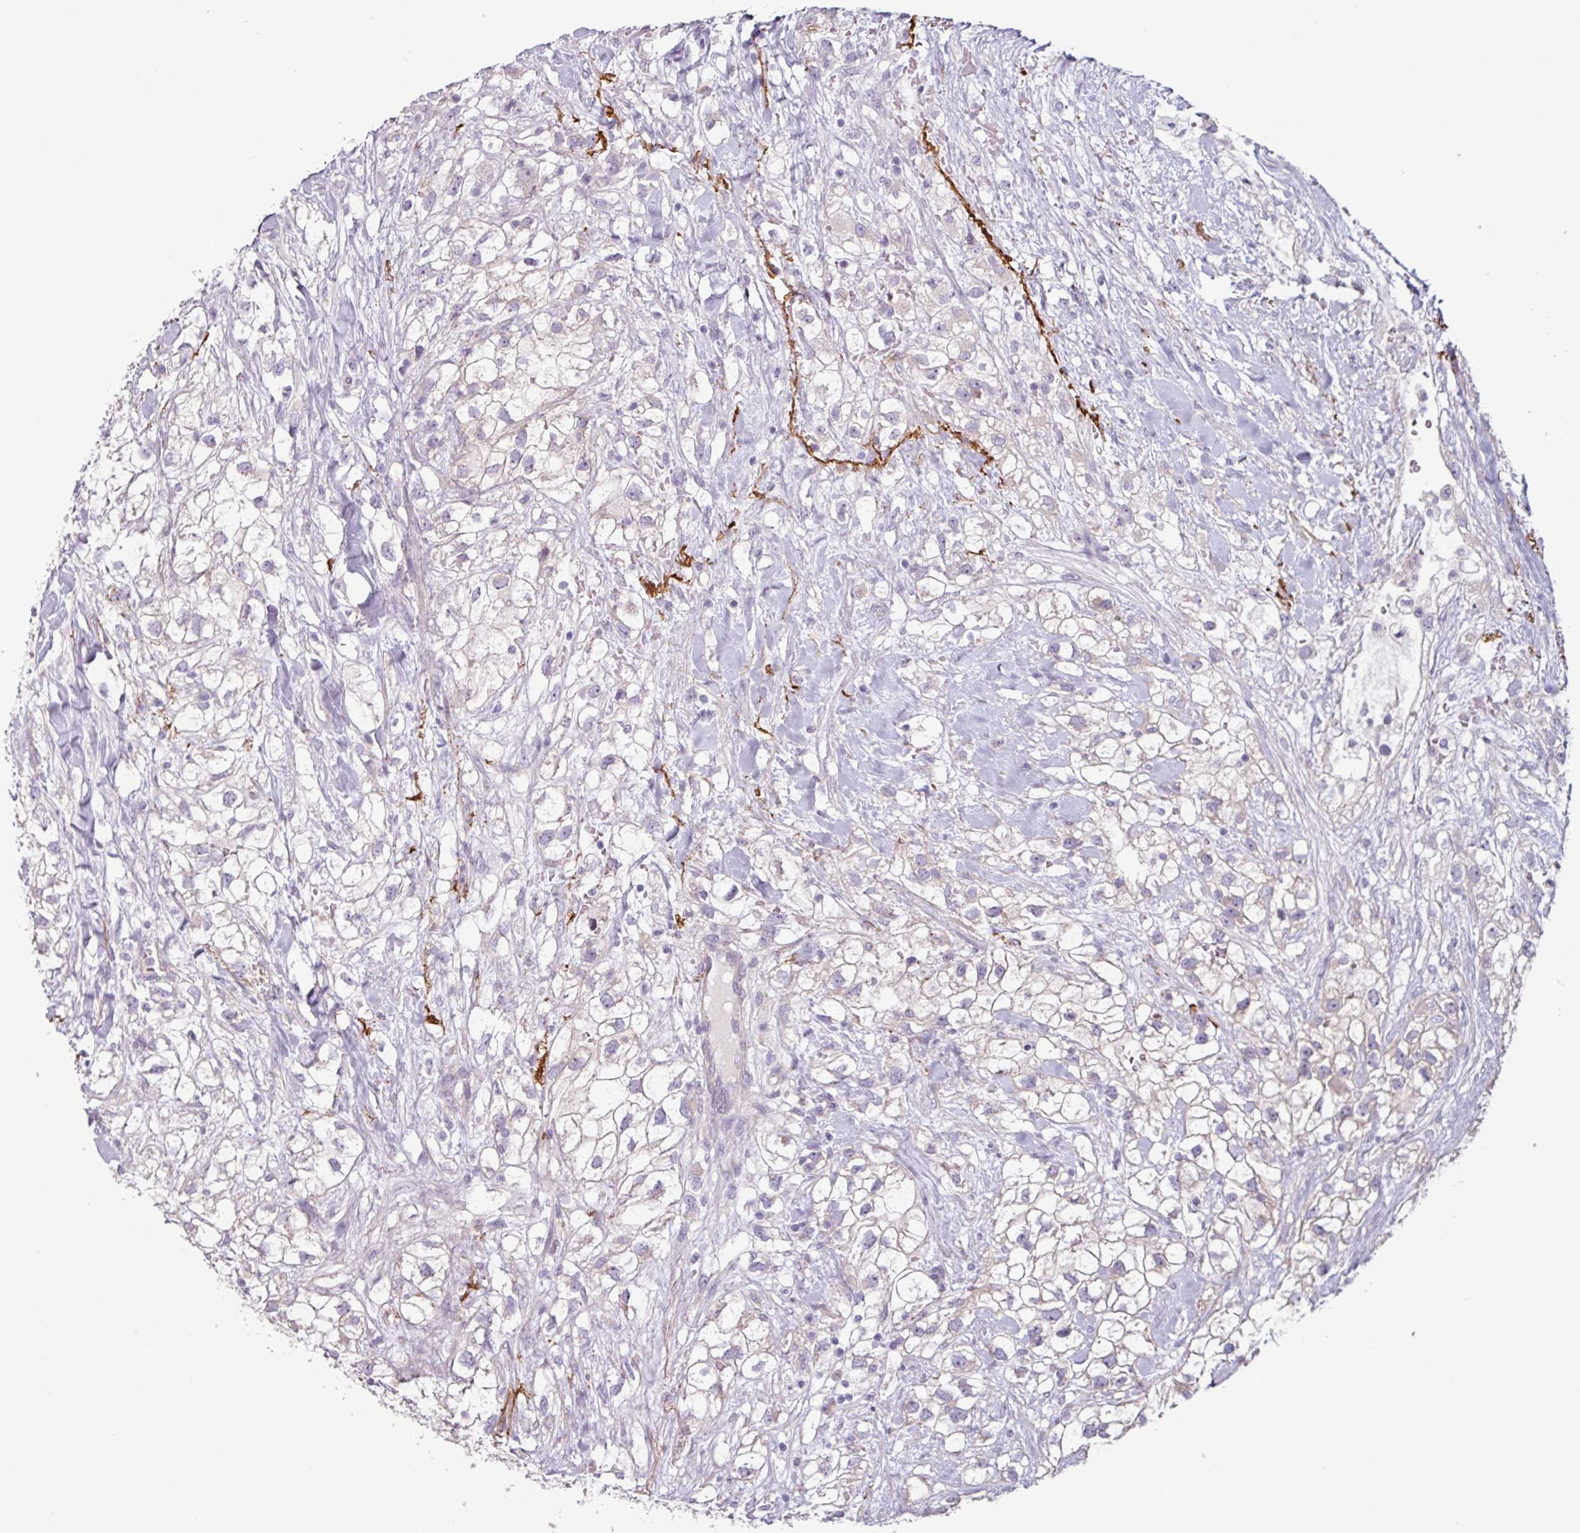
{"staining": {"intensity": "negative", "quantity": "none", "location": "none"}, "tissue": "renal cancer", "cell_type": "Tumor cells", "image_type": "cancer", "snomed": [{"axis": "morphology", "description": "Adenocarcinoma, NOS"}, {"axis": "topography", "description": "Kidney"}], "caption": "There is no significant expression in tumor cells of adenocarcinoma (renal).", "gene": "MTMR14", "patient": {"sex": "male", "age": 59}}